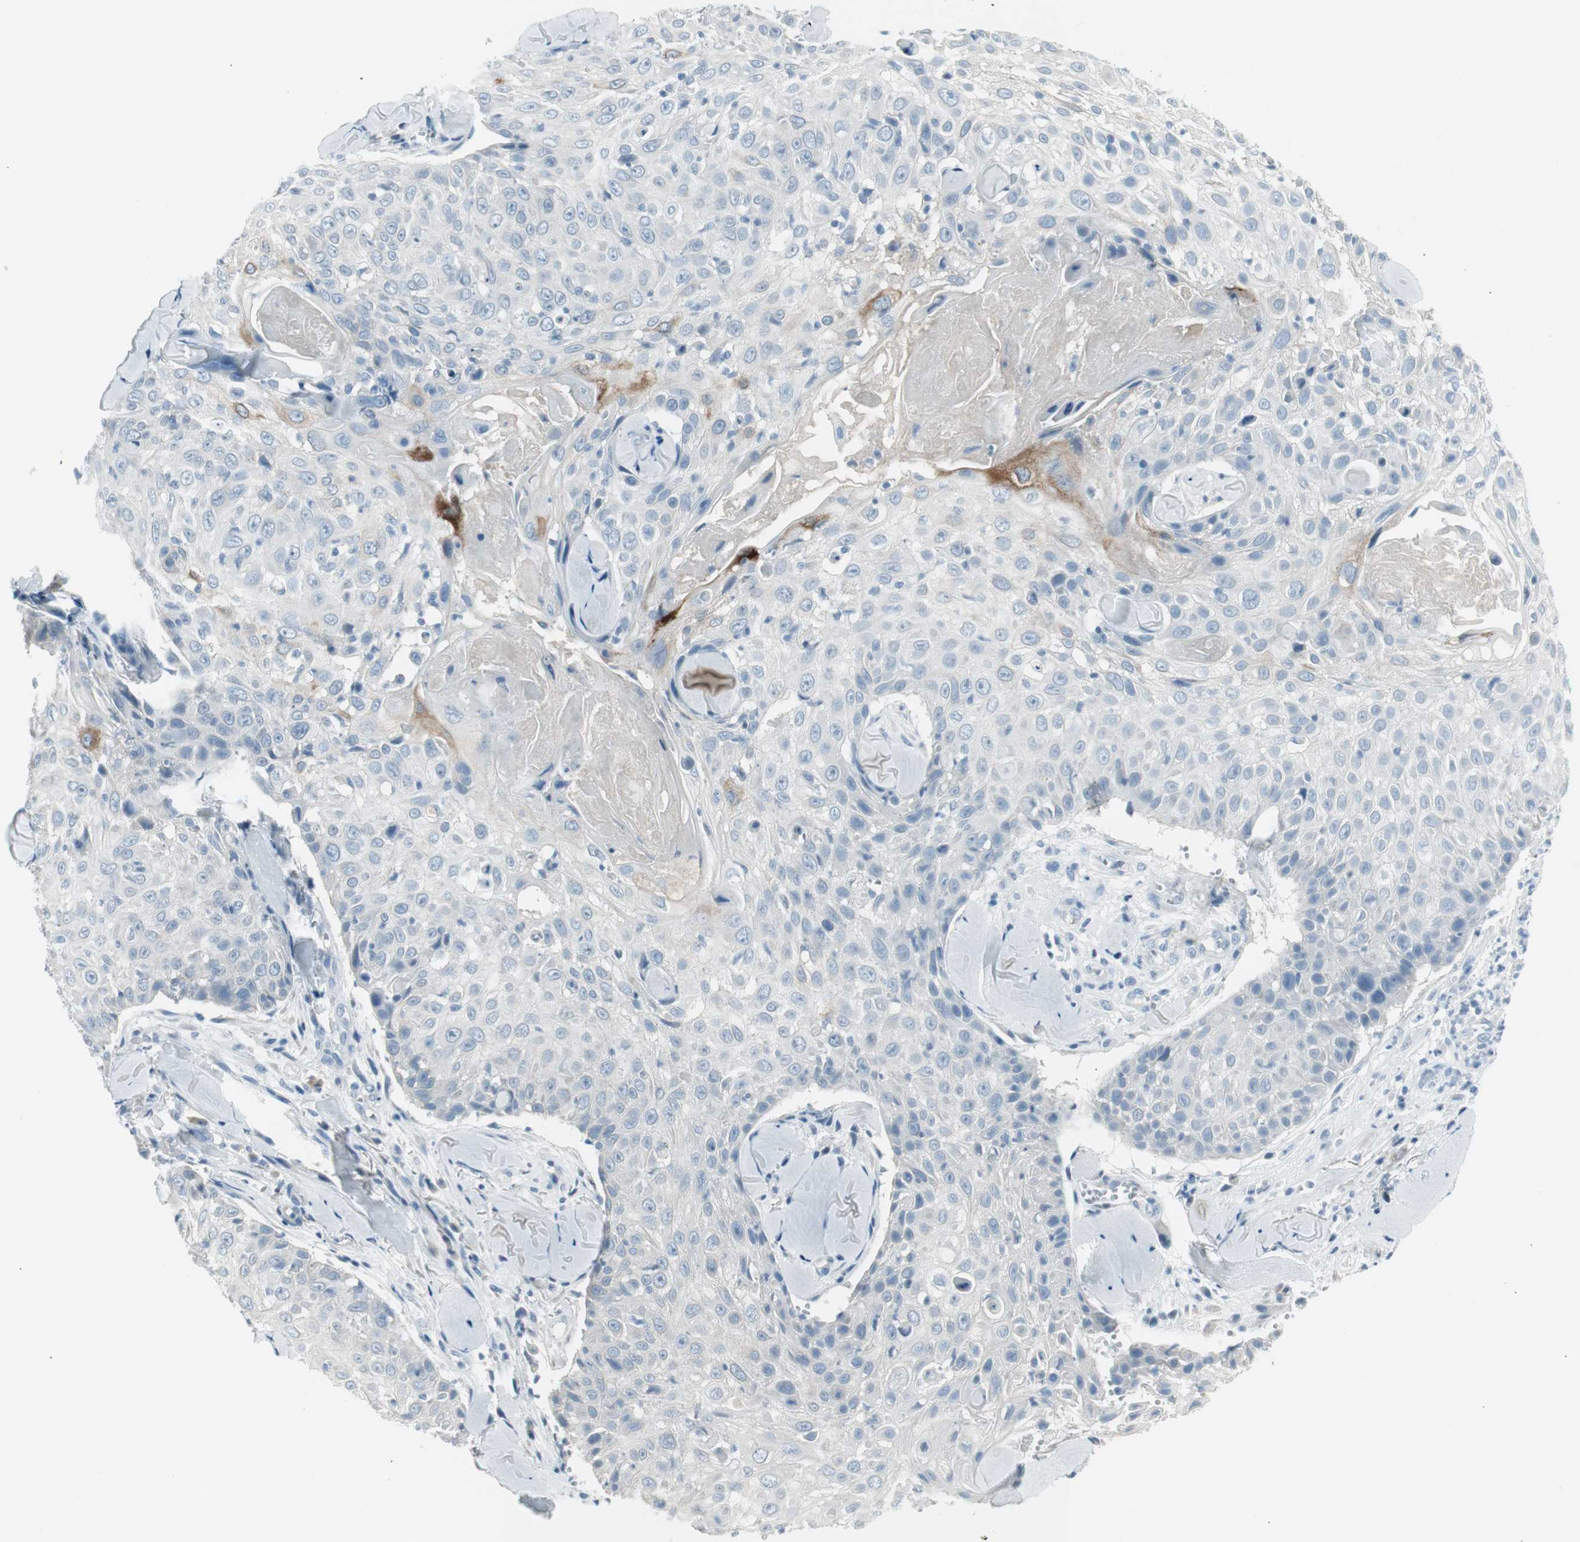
{"staining": {"intensity": "negative", "quantity": "none", "location": "none"}, "tissue": "skin cancer", "cell_type": "Tumor cells", "image_type": "cancer", "snomed": [{"axis": "morphology", "description": "Squamous cell carcinoma, NOS"}, {"axis": "topography", "description": "Skin"}], "caption": "DAB immunohistochemical staining of human skin squamous cell carcinoma shows no significant positivity in tumor cells. Nuclei are stained in blue.", "gene": "AGR2", "patient": {"sex": "male", "age": 86}}